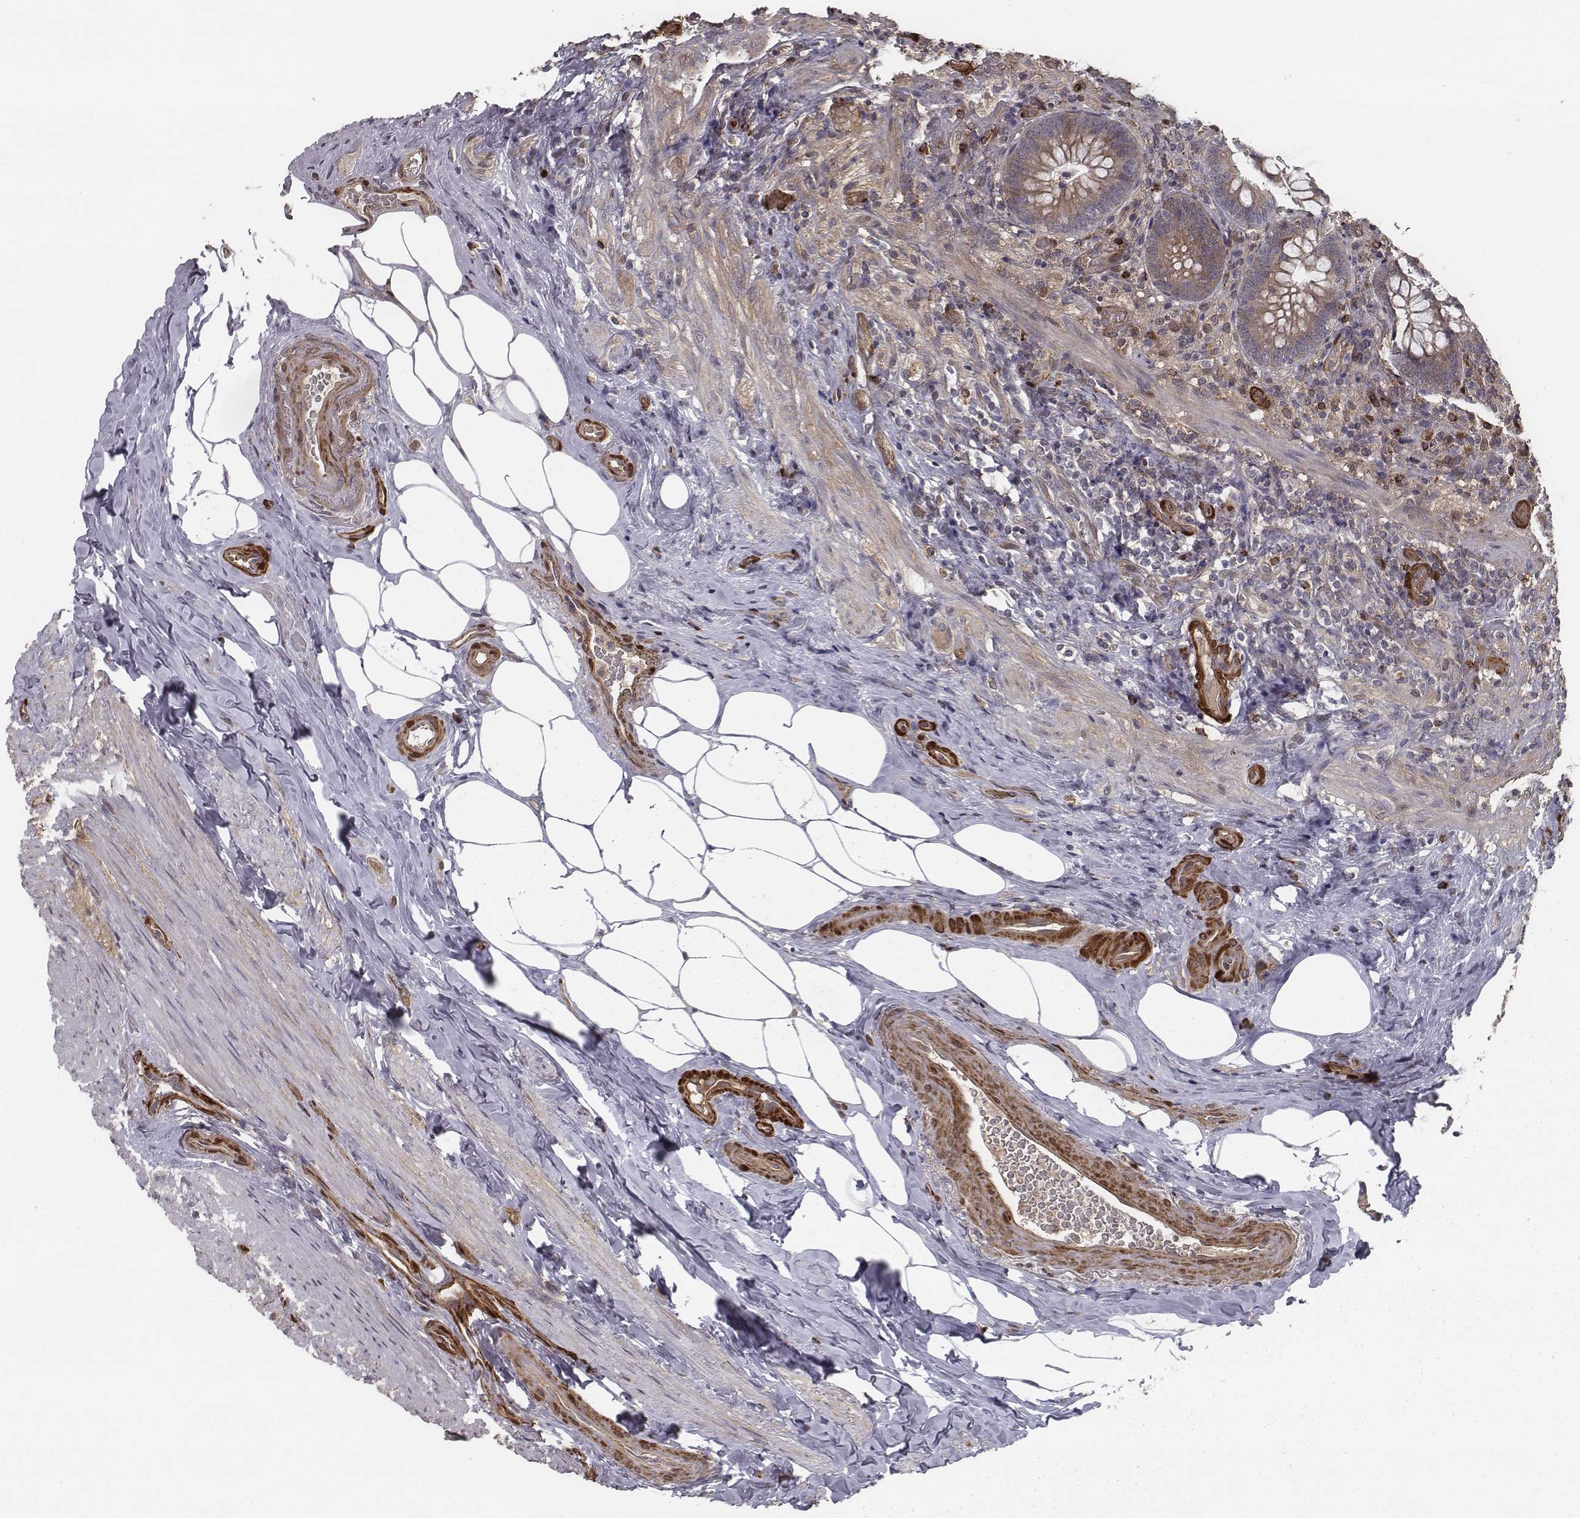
{"staining": {"intensity": "weak", "quantity": ">75%", "location": "cytoplasmic/membranous"}, "tissue": "appendix", "cell_type": "Glandular cells", "image_type": "normal", "snomed": [{"axis": "morphology", "description": "Normal tissue, NOS"}, {"axis": "topography", "description": "Appendix"}], "caption": "Protein analysis of benign appendix reveals weak cytoplasmic/membranous staining in about >75% of glandular cells.", "gene": "ISYNA1", "patient": {"sex": "male", "age": 47}}